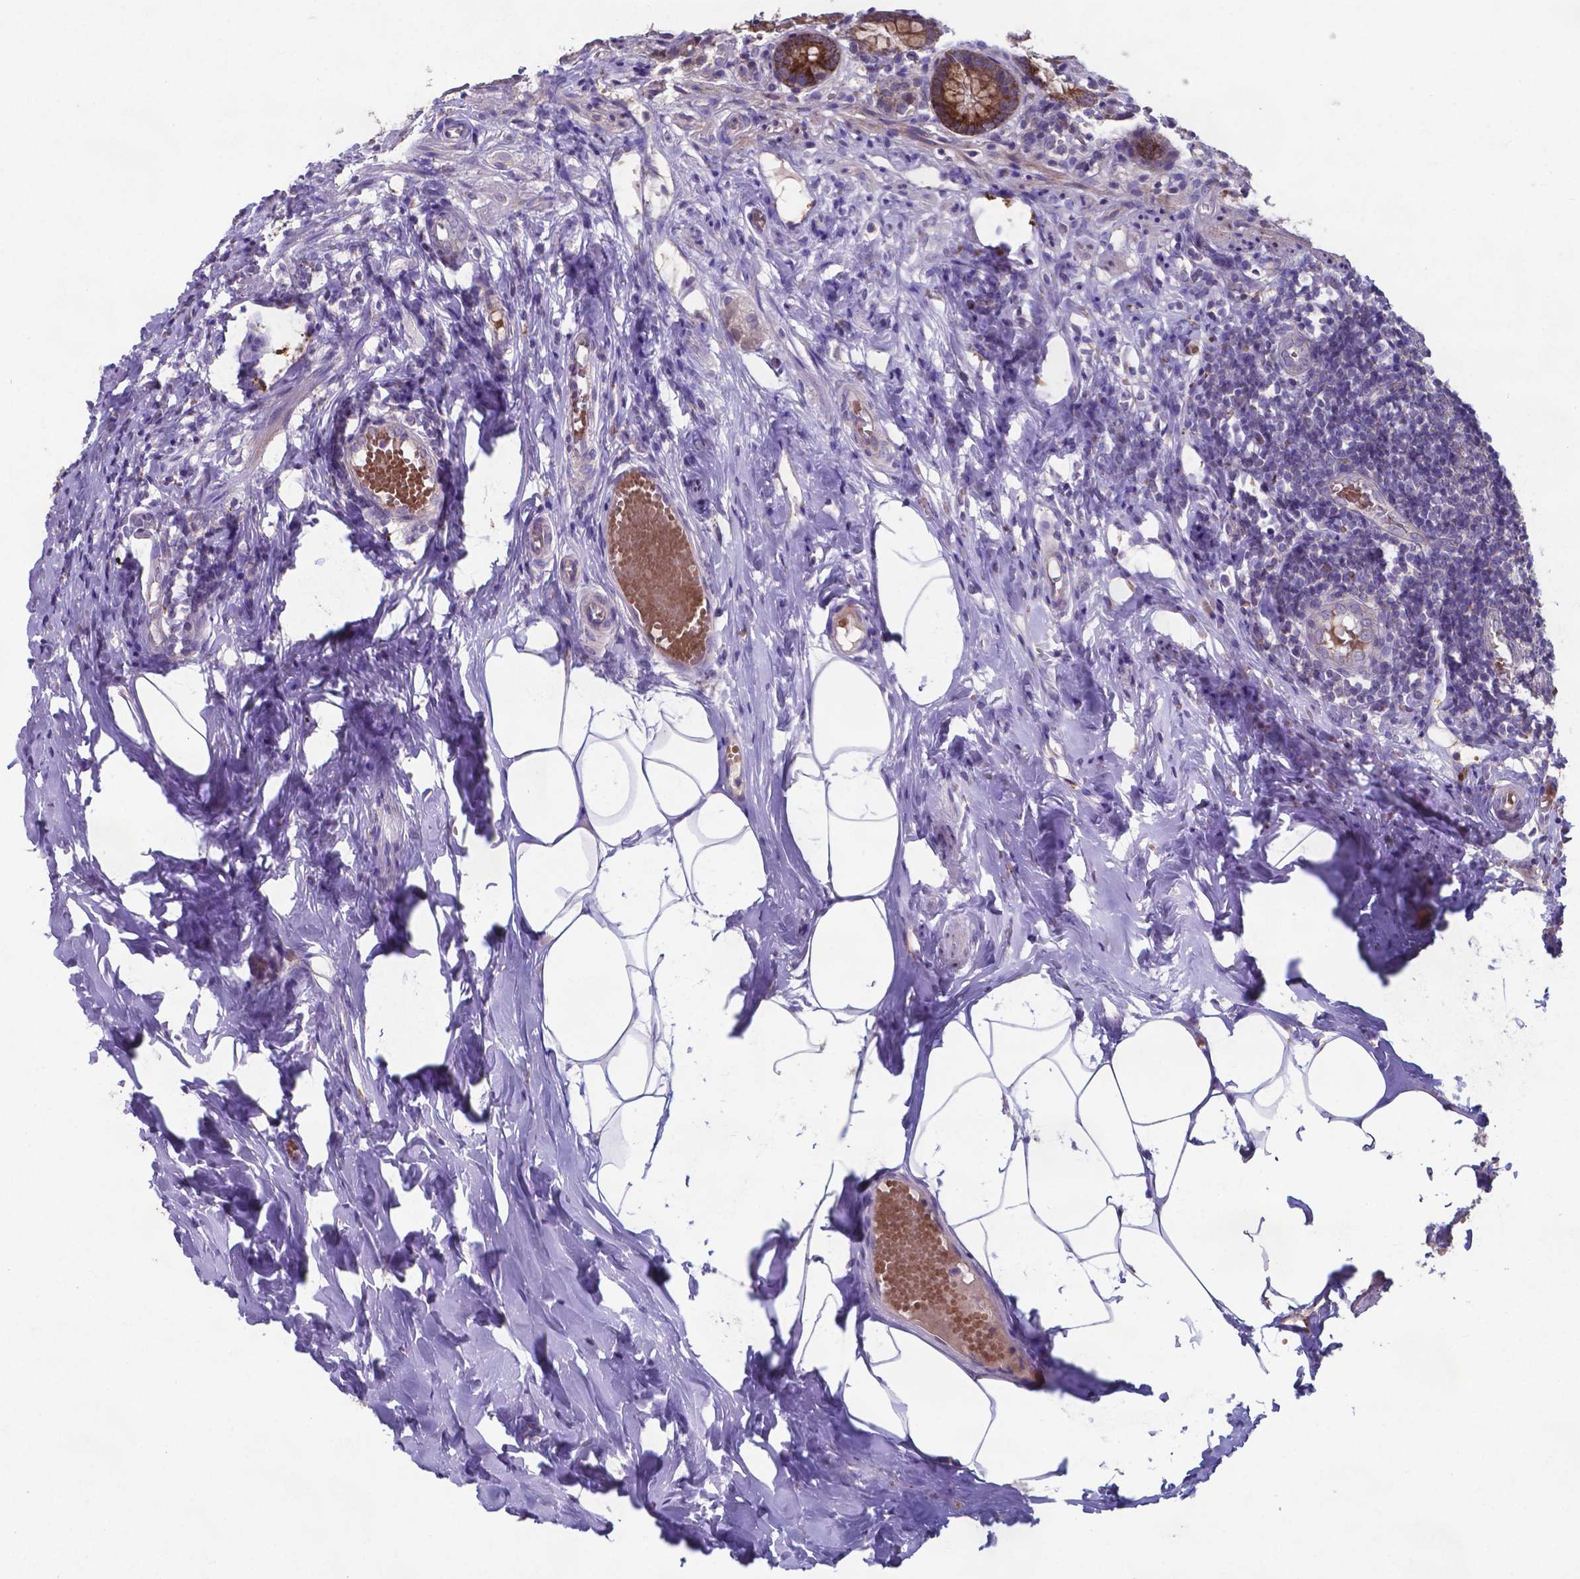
{"staining": {"intensity": "strong", "quantity": ">75%", "location": "cytoplasmic/membranous"}, "tissue": "appendix", "cell_type": "Glandular cells", "image_type": "normal", "snomed": [{"axis": "morphology", "description": "Normal tissue, NOS"}, {"axis": "topography", "description": "Appendix"}], "caption": "DAB (3,3'-diaminobenzidine) immunohistochemical staining of normal appendix shows strong cytoplasmic/membranous protein staining in about >75% of glandular cells.", "gene": "TYRO3", "patient": {"sex": "female", "age": 32}}